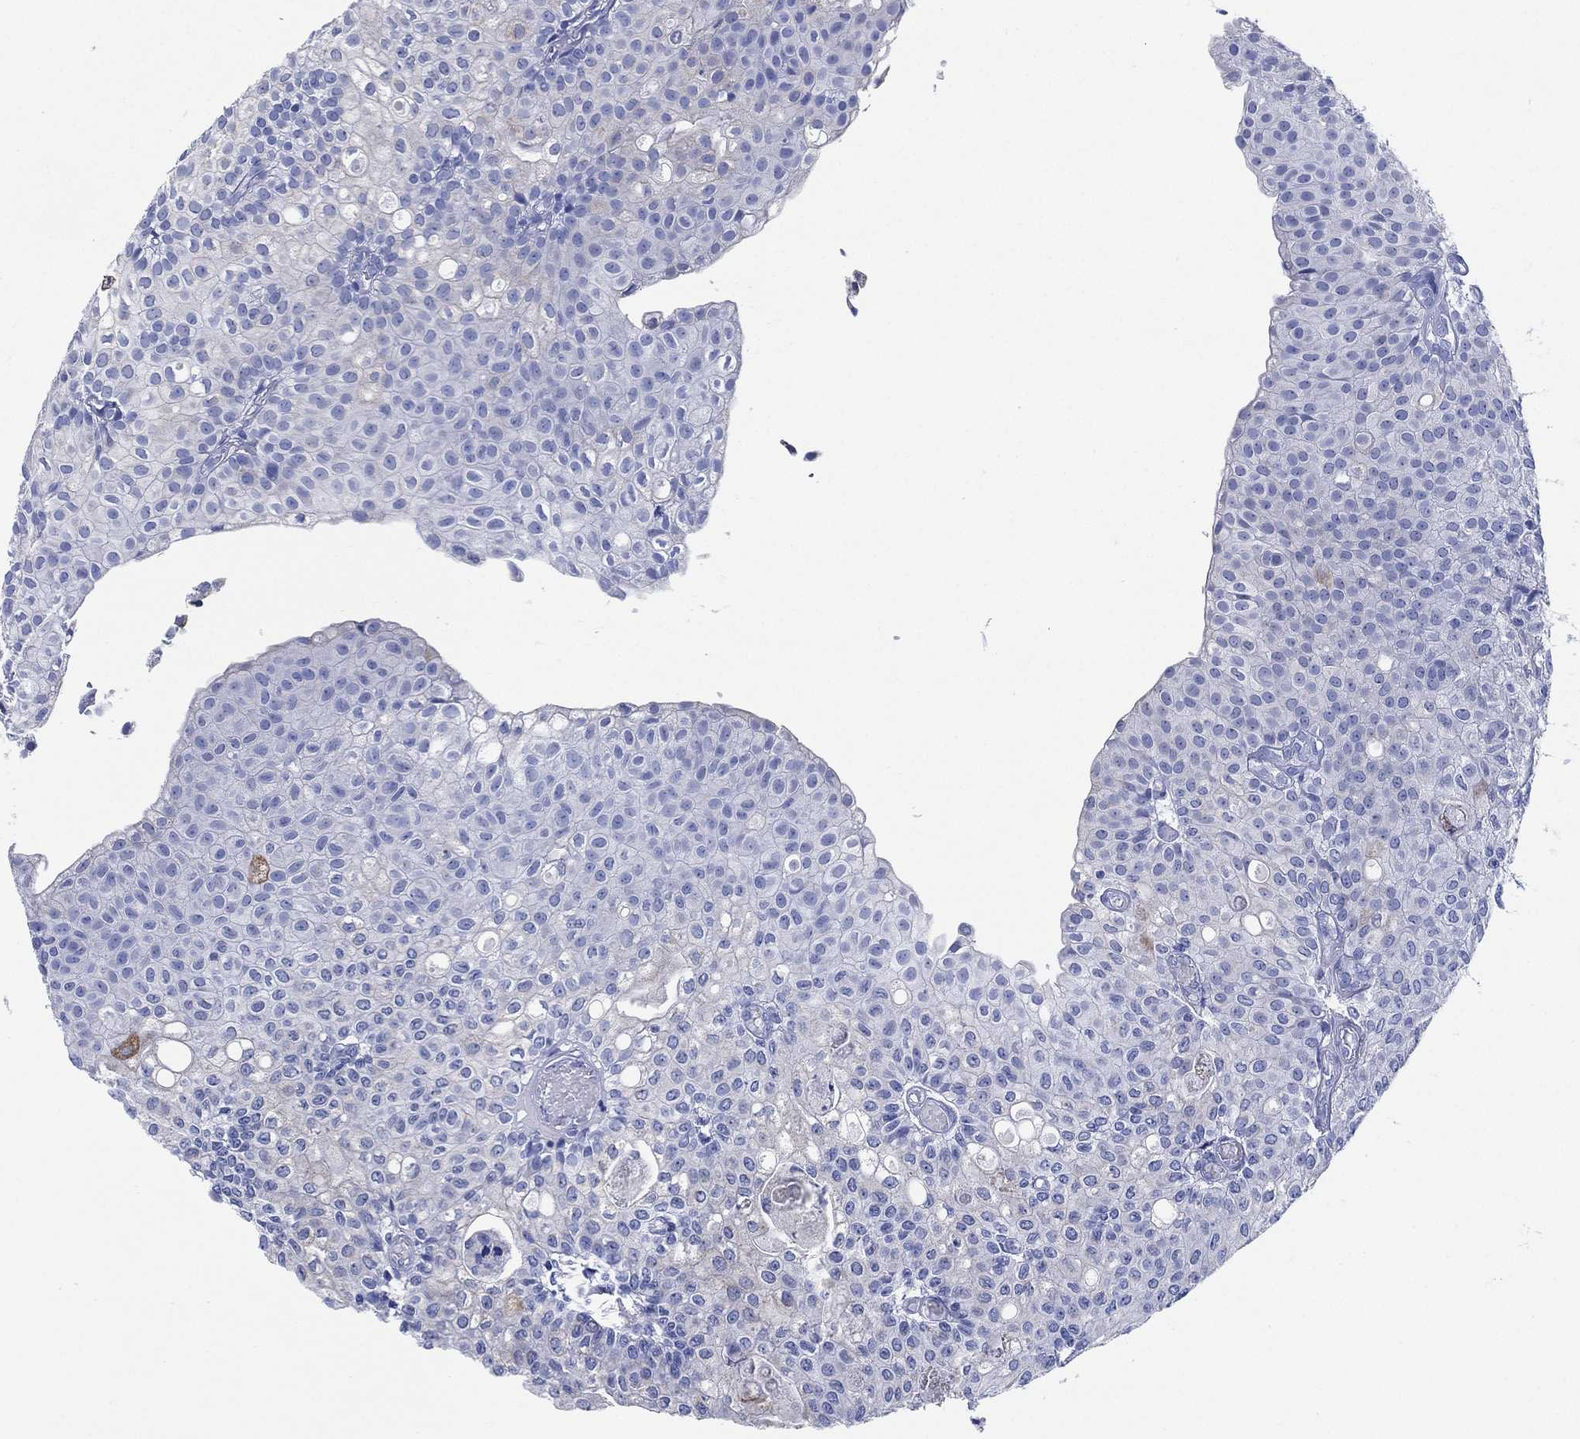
{"staining": {"intensity": "negative", "quantity": "none", "location": "none"}, "tissue": "urothelial cancer", "cell_type": "Tumor cells", "image_type": "cancer", "snomed": [{"axis": "morphology", "description": "Urothelial carcinoma, Low grade"}, {"axis": "topography", "description": "Urinary bladder"}], "caption": "Immunohistochemical staining of human urothelial cancer demonstrates no significant staining in tumor cells.", "gene": "SLC9C2", "patient": {"sex": "male", "age": 89}}